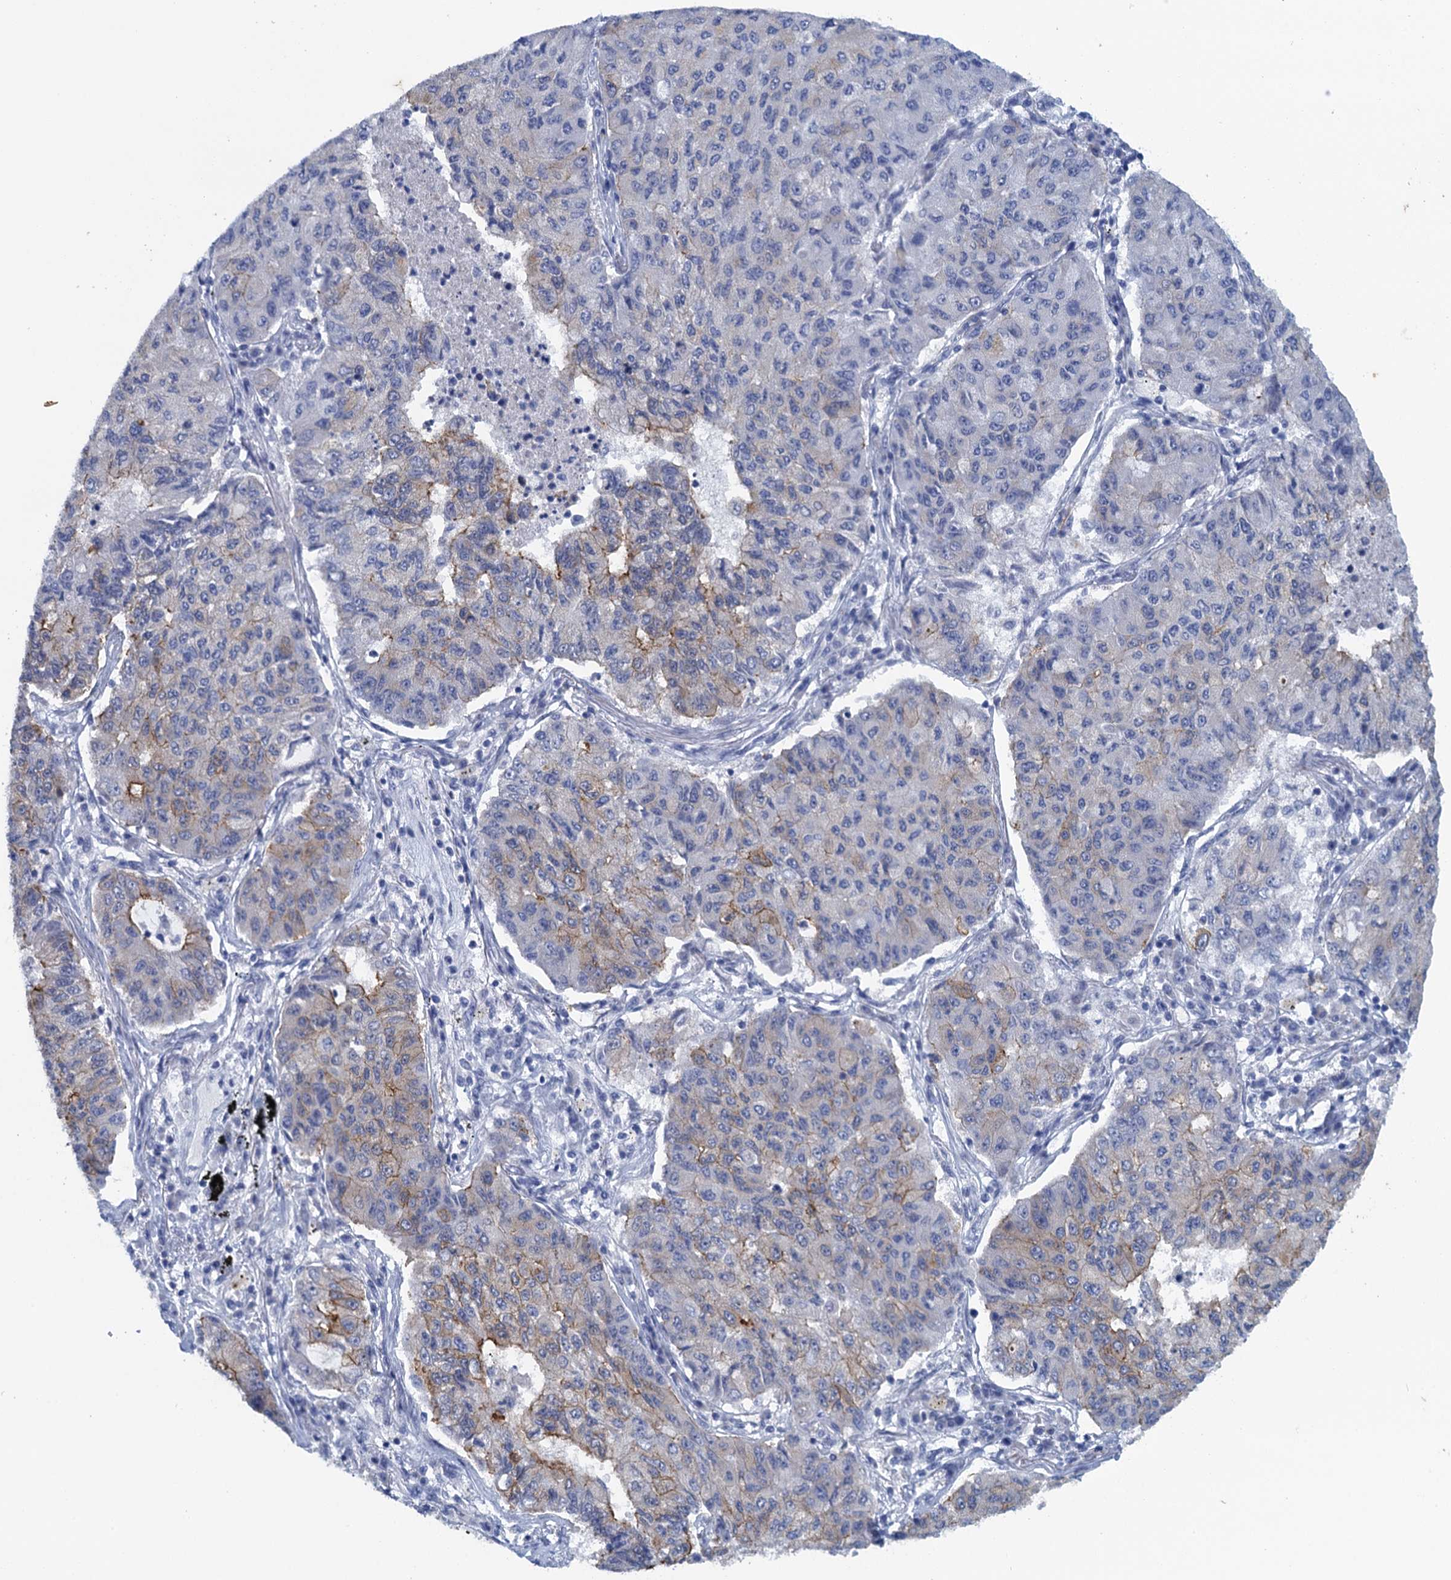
{"staining": {"intensity": "moderate", "quantity": "<25%", "location": "cytoplasmic/membranous"}, "tissue": "lung cancer", "cell_type": "Tumor cells", "image_type": "cancer", "snomed": [{"axis": "morphology", "description": "Squamous cell carcinoma, NOS"}, {"axis": "topography", "description": "Lung"}], "caption": "Tumor cells reveal moderate cytoplasmic/membranous staining in approximately <25% of cells in squamous cell carcinoma (lung).", "gene": "SCEL", "patient": {"sex": "male", "age": 74}}